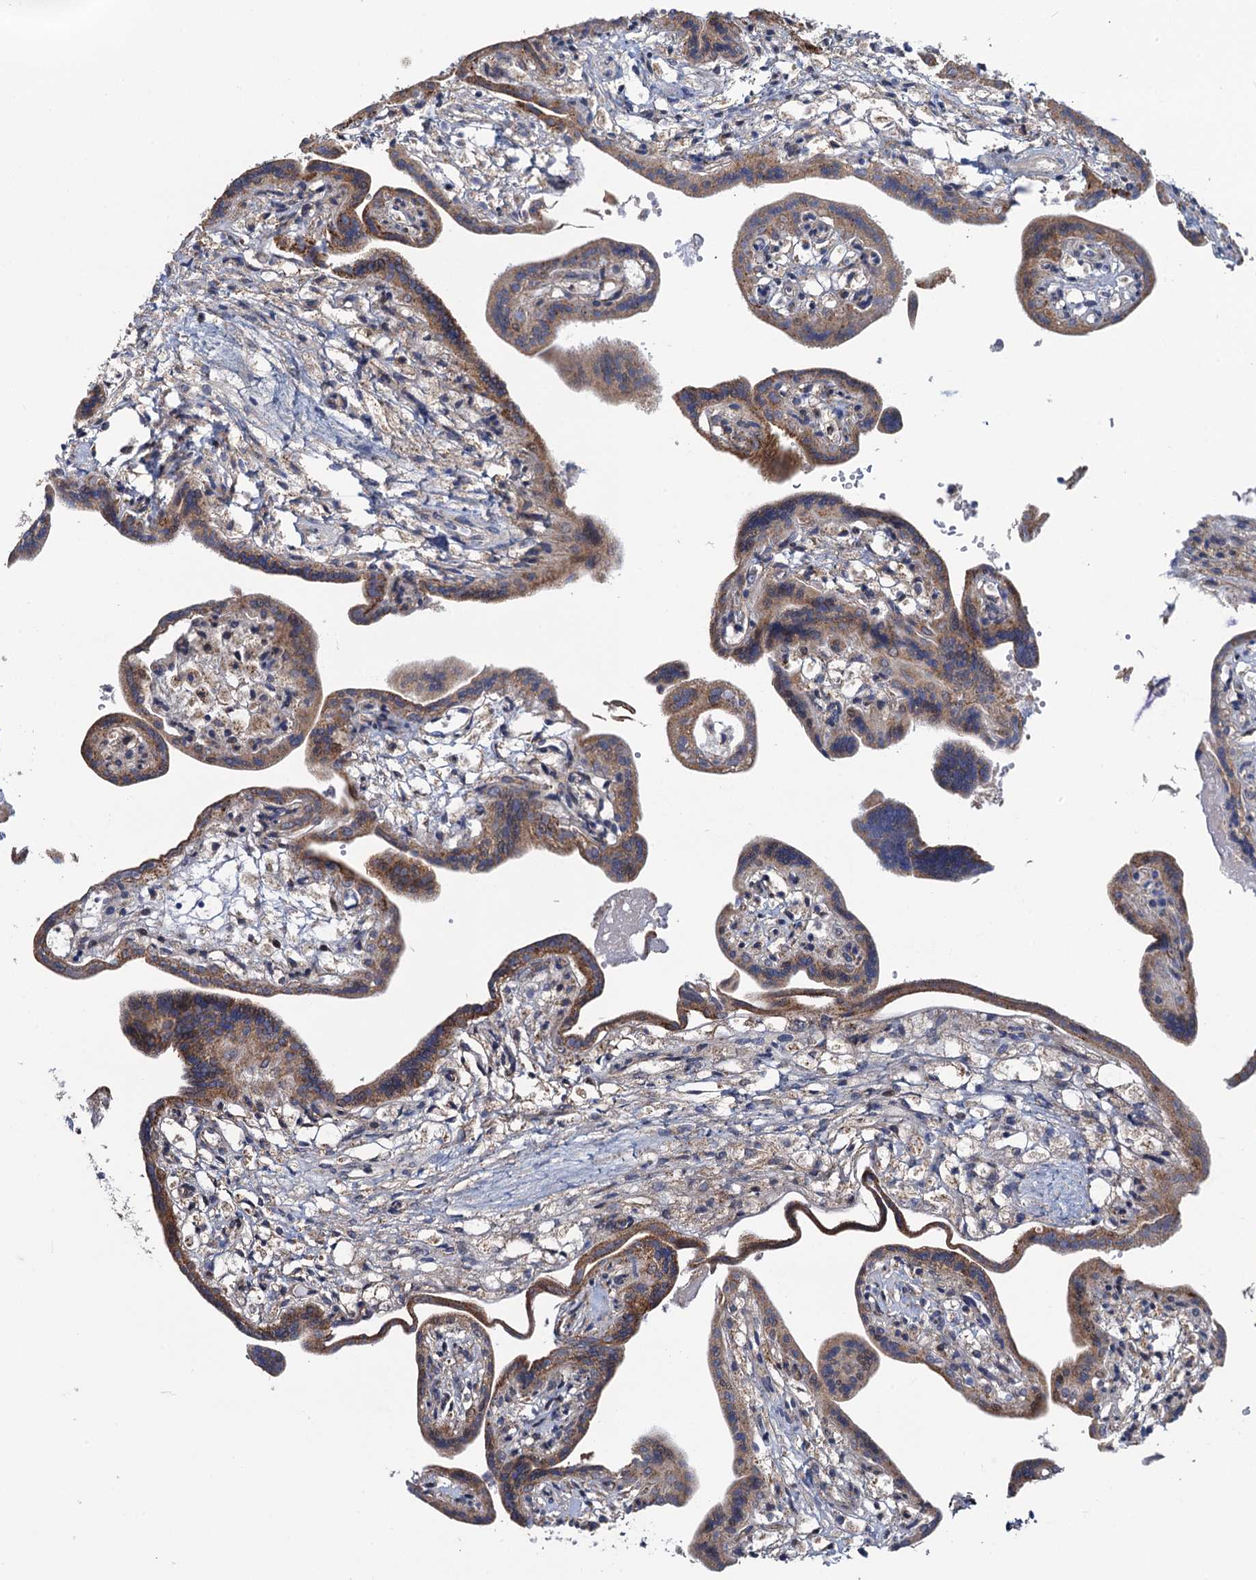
{"staining": {"intensity": "moderate", "quantity": ">75%", "location": "cytoplasmic/membranous"}, "tissue": "placenta", "cell_type": "Trophoblastic cells", "image_type": "normal", "snomed": [{"axis": "morphology", "description": "Normal tissue, NOS"}, {"axis": "topography", "description": "Placenta"}], "caption": "A high-resolution micrograph shows IHC staining of normal placenta, which reveals moderate cytoplasmic/membranous expression in about >75% of trophoblastic cells.", "gene": "CCDC102A", "patient": {"sex": "female", "age": 37}}